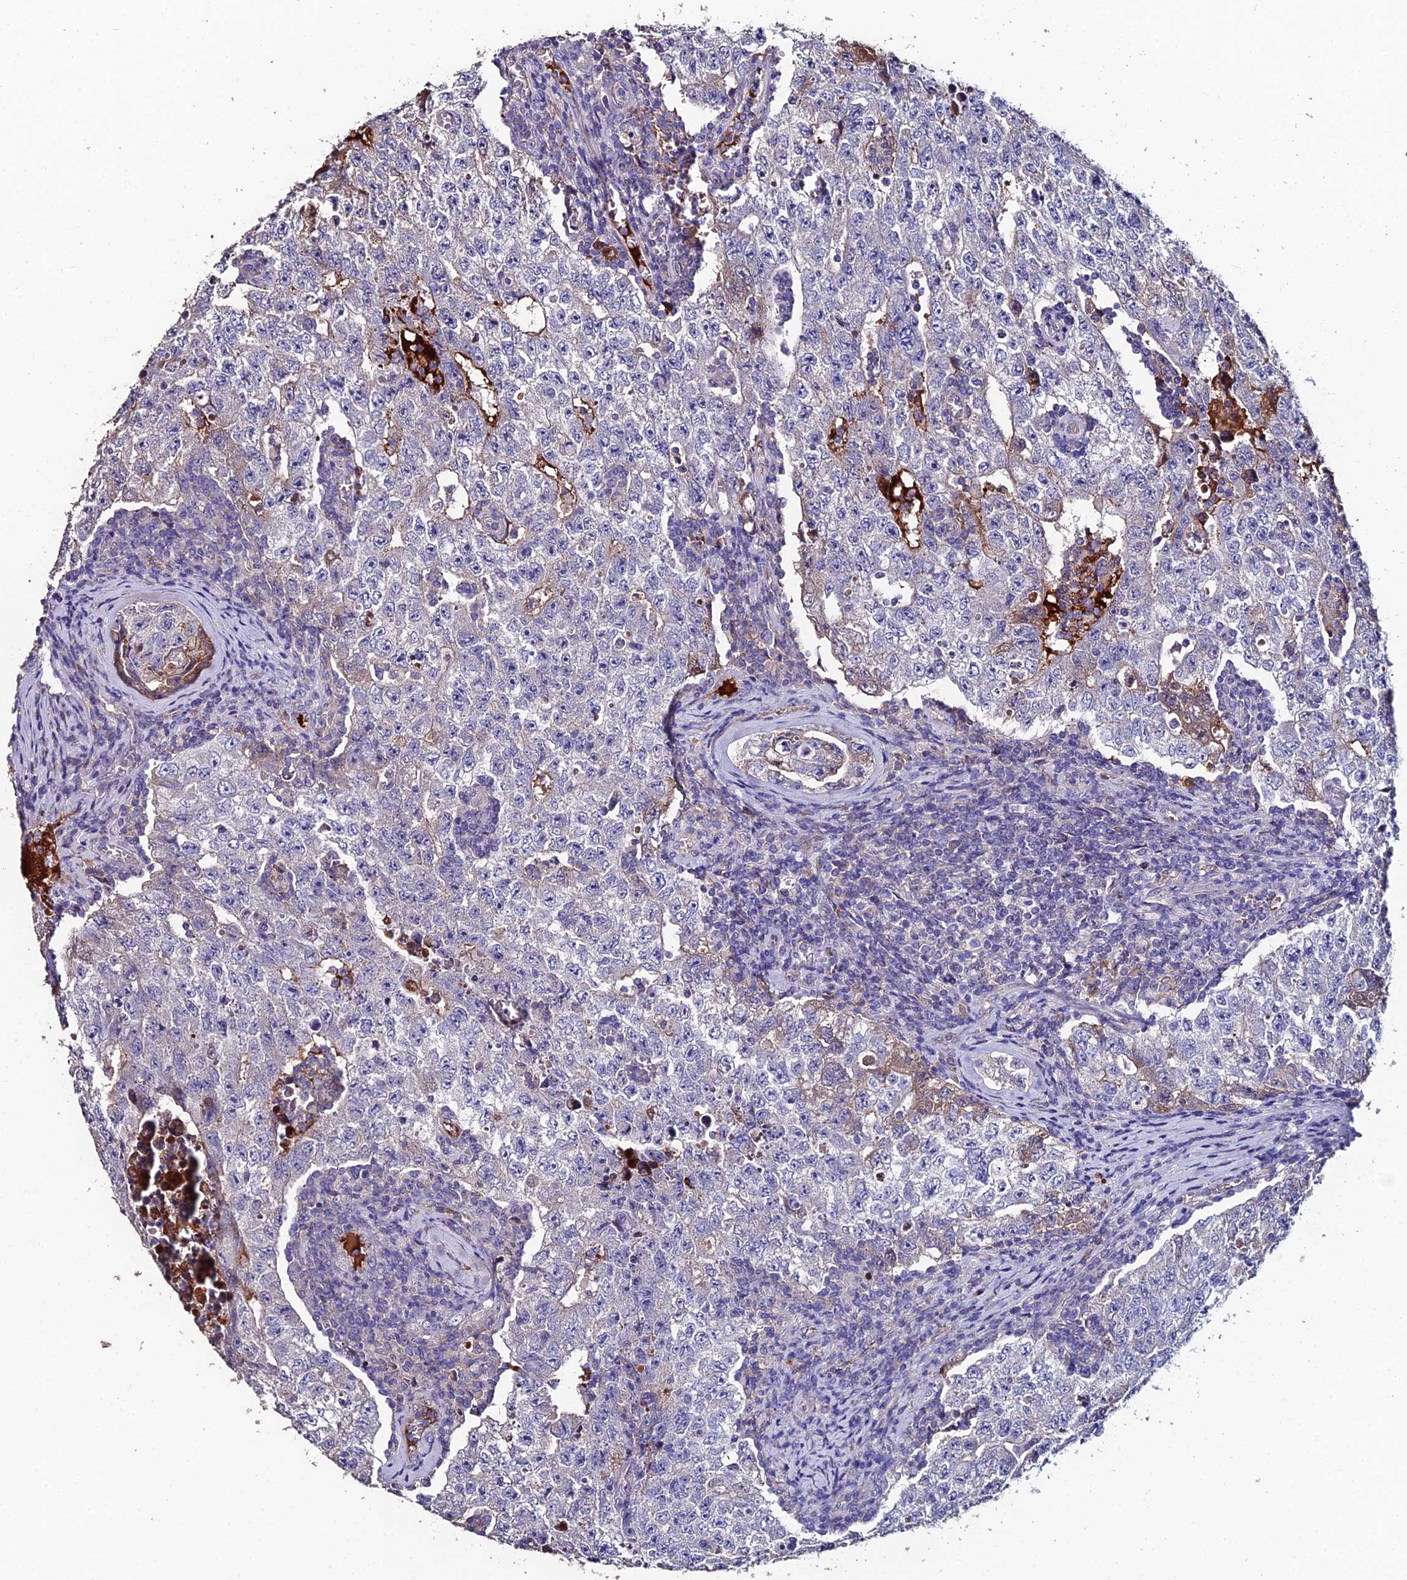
{"staining": {"intensity": "weak", "quantity": "<25%", "location": "cytoplasmic/membranous"}, "tissue": "testis cancer", "cell_type": "Tumor cells", "image_type": "cancer", "snomed": [{"axis": "morphology", "description": "Carcinoma, Embryonal, NOS"}, {"axis": "topography", "description": "Testis"}], "caption": "Immunohistochemical staining of testis embryonal carcinoma displays no significant positivity in tumor cells. Brightfield microscopy of immunohistochemistry stained with DAB (brown) and hematoxylin (blue), captured at high magnification.", "gene": "ESRRG", "patient": {"sex": "male", "age": 17}}